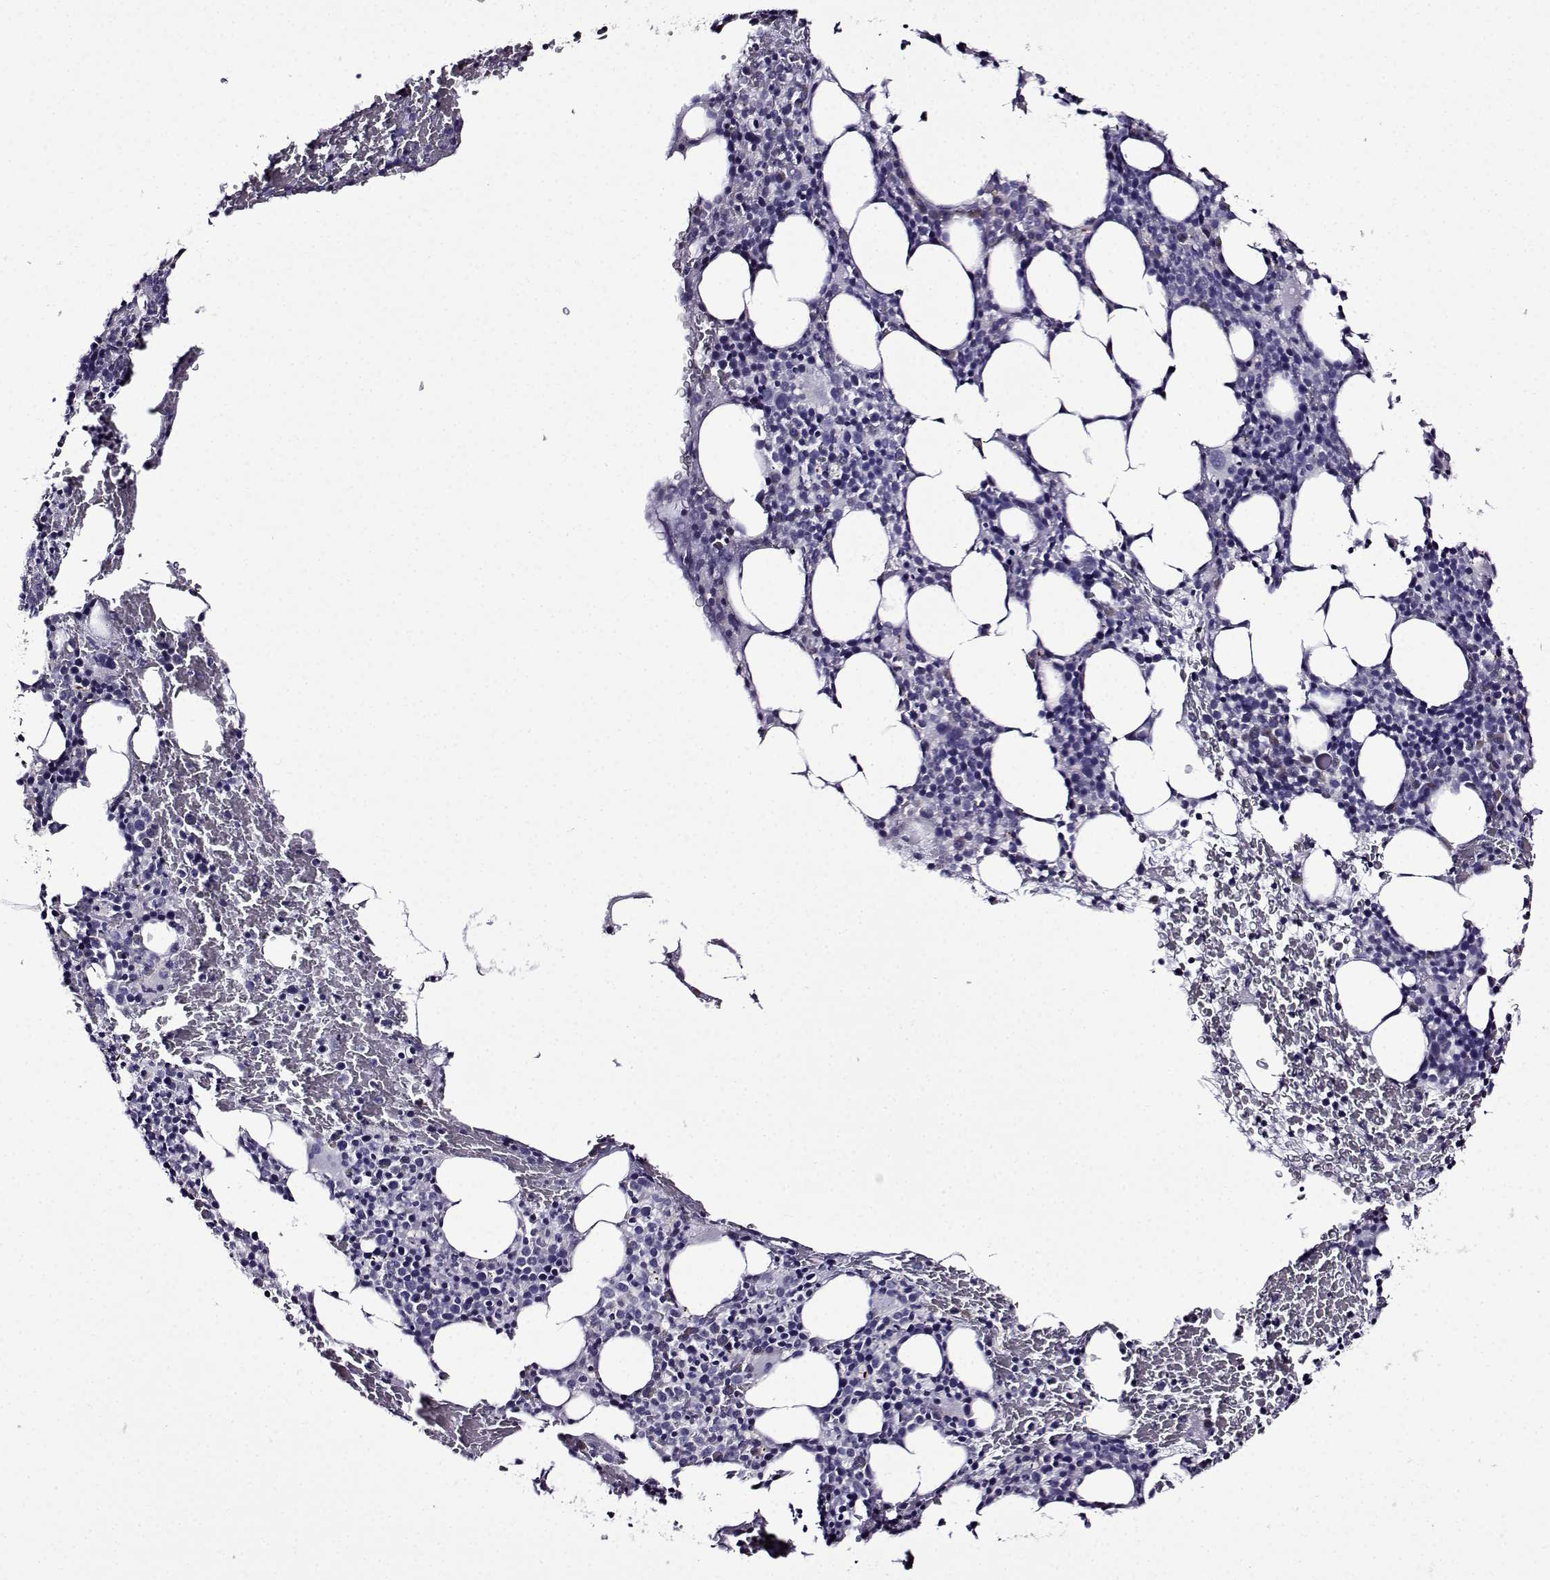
{"staining": {"intensity": "negative", "quantity": "none", "location": "none"}, "tissue": "bone marrow", "cell_type": "Hematopoietic cells", "image_type": "normal", "snomed": [{"axis": "morphology", "description": "Normal tissue, NOS"}, {"axis": "topography", "description": "Bone marrow"}], "caption": "The histopathology image displays no staining of hematopoietic cells in benign bone marrow. (DAB IHC with hematoxylin counter stain).", "gene": "TMEM266", "patient": {"sex": "male", "age": 72}}